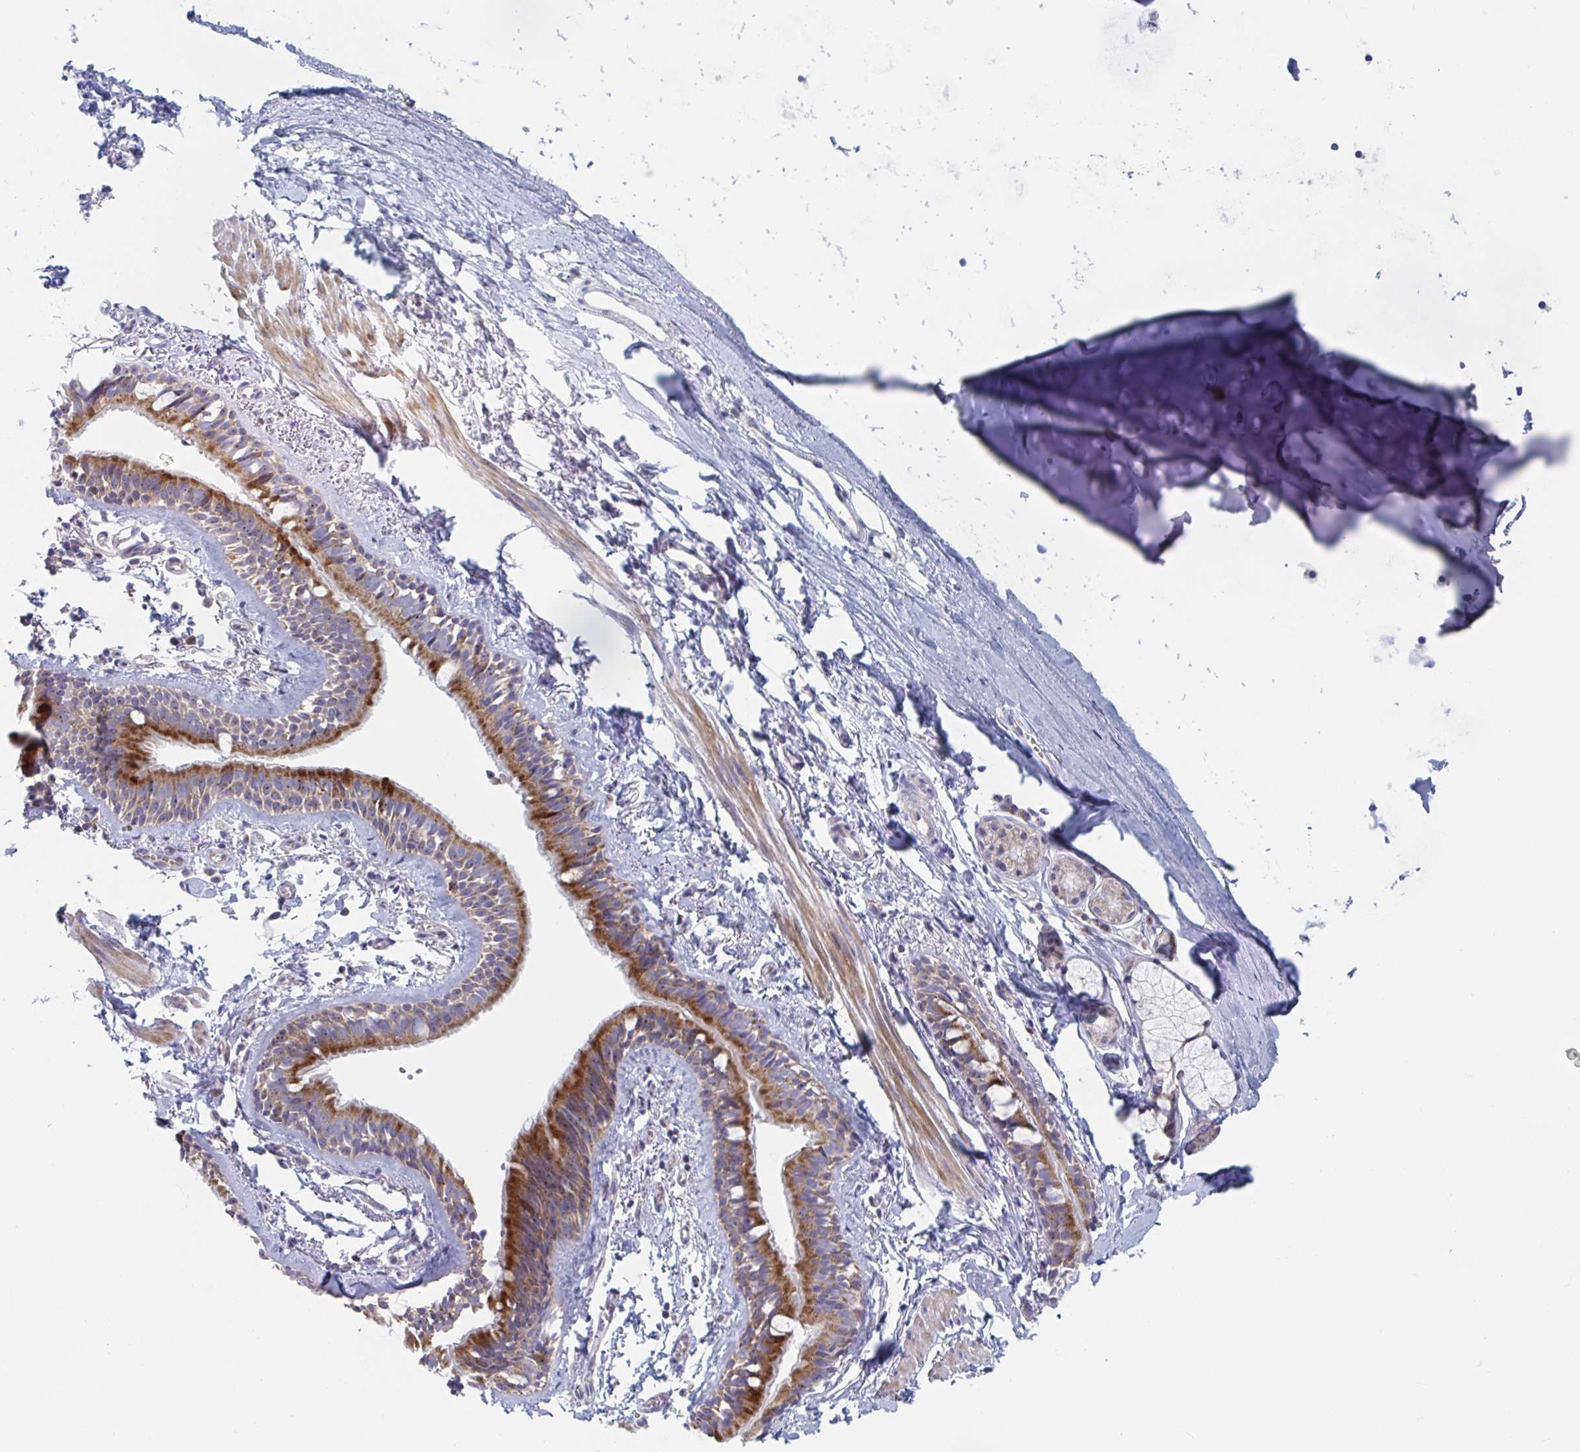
{"staining": {"intensity": "strong", "quantity": "25%-75%", "location": "cytoplasmic/membranous,nuclear"}, "tissue": "bronchus", "cell_type": "Respiratory epithelial cells", "image_type": "normal", "snomed": [{"axis": "morphology", "description": "Normal tissue, NOS"}, {"axis": "topography", "description": "Cartilage tissue"}, {"axis": "topography", "description": "Bronchus"}, {"axis": "topography", "description": "Peripheral nerve tissue"}], "caption": "A histopathology image of bronchus stained for a protein exhibits strong cytoplasmic/membranous,nuclear brown staining in respiratory epithelial cells.", "gene": "MRPL53", "patient": {"sex": "female", "age": 59}}